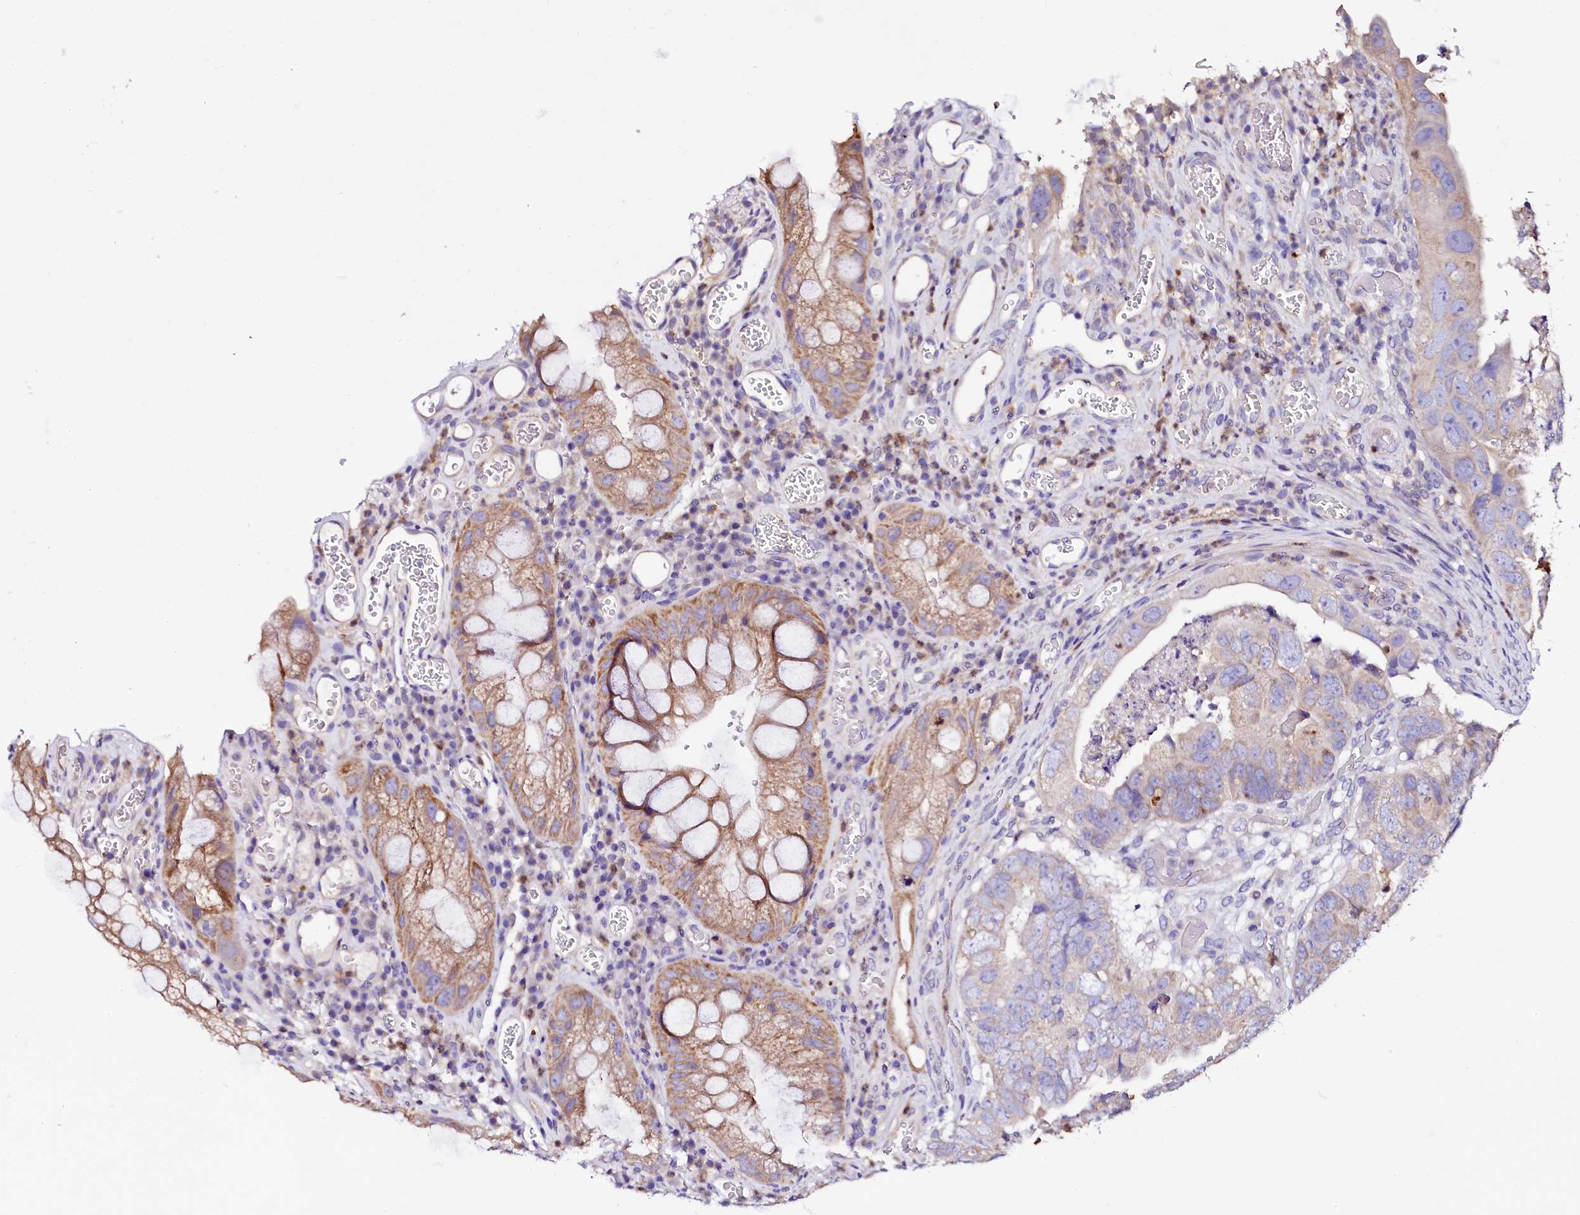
{"staining": {"intensity": "negative", "quantity": "none", "location": "none"}, "tissue": "colorectal cancer", "cell_type": "Tumor cells", "image_type": "cancer", "snomed": [{"axis": "morphology", "description": "Adenocarcinoma, NOS"}, {"axis": "topography", "description": "Rectum"}], "caption": "Tumor cells show no significant protein staining in colorectal cancer.", "gene": "NAA16", "patient": {"sex": "male", "age": 63}}